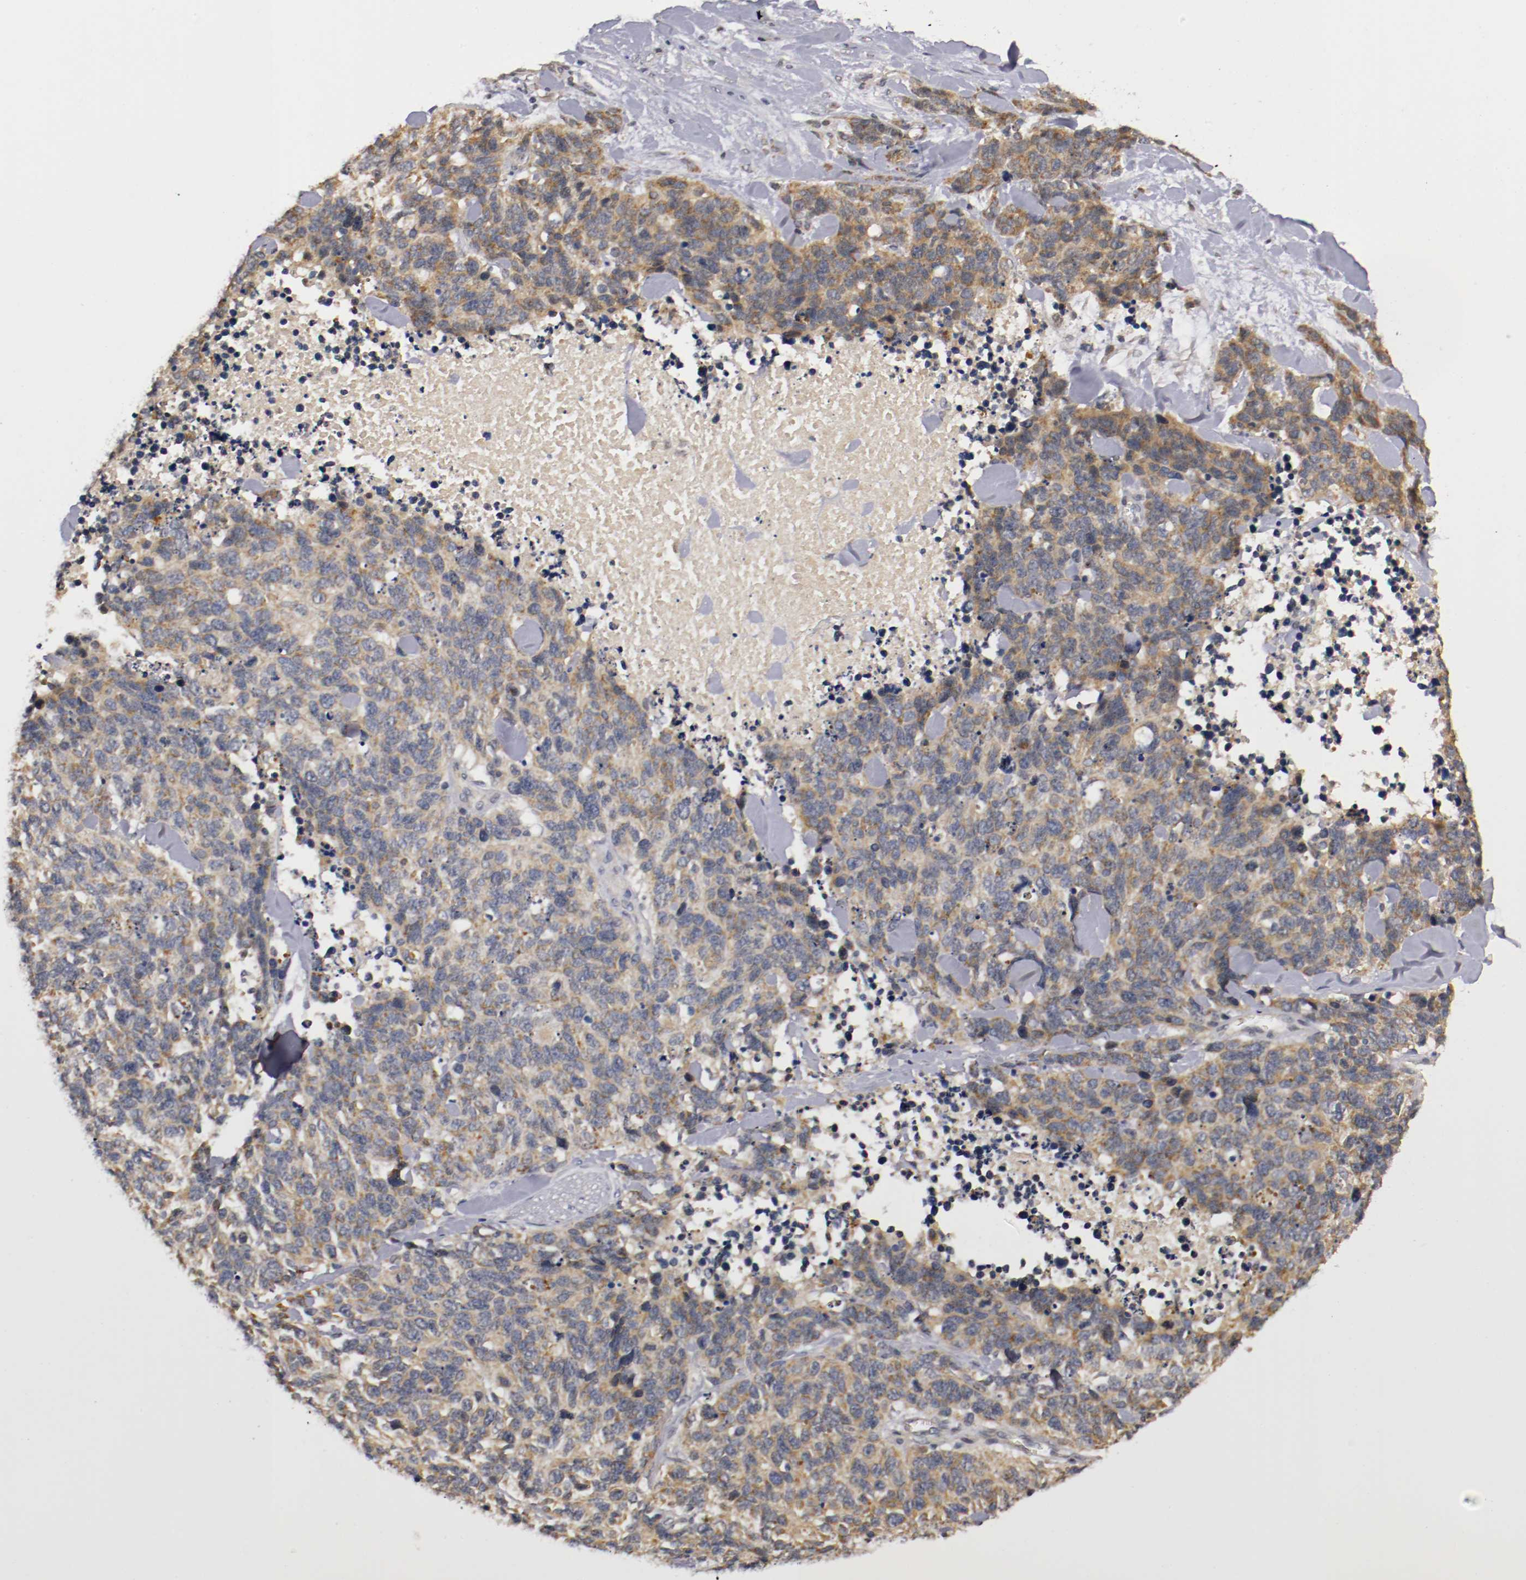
{"staining": {"intensity": "weak", "quantity": "25%-75%", "location": "cytoplasmic/membranous"}, "tissue": "lung cancer", "cell_type": "Tumor cells", "image_type": "cancer", "snomed": [{"axis": "morphology", "description": "Neoplasm, malignant, NOS"}, {"axis": "topography", "description": "Lung"}], "caption": "The image displays immunohistochemical staining of malignant neoplasm (lung). There is weak cytoplasmic/membranous staining is identified in approximately 25%-75% of tumor cells. (Brightfield microscopy of DAB IHC at high magnification).", "gene": "TNFRSF1B", "patient": {"sex": "female", "age": 58}}